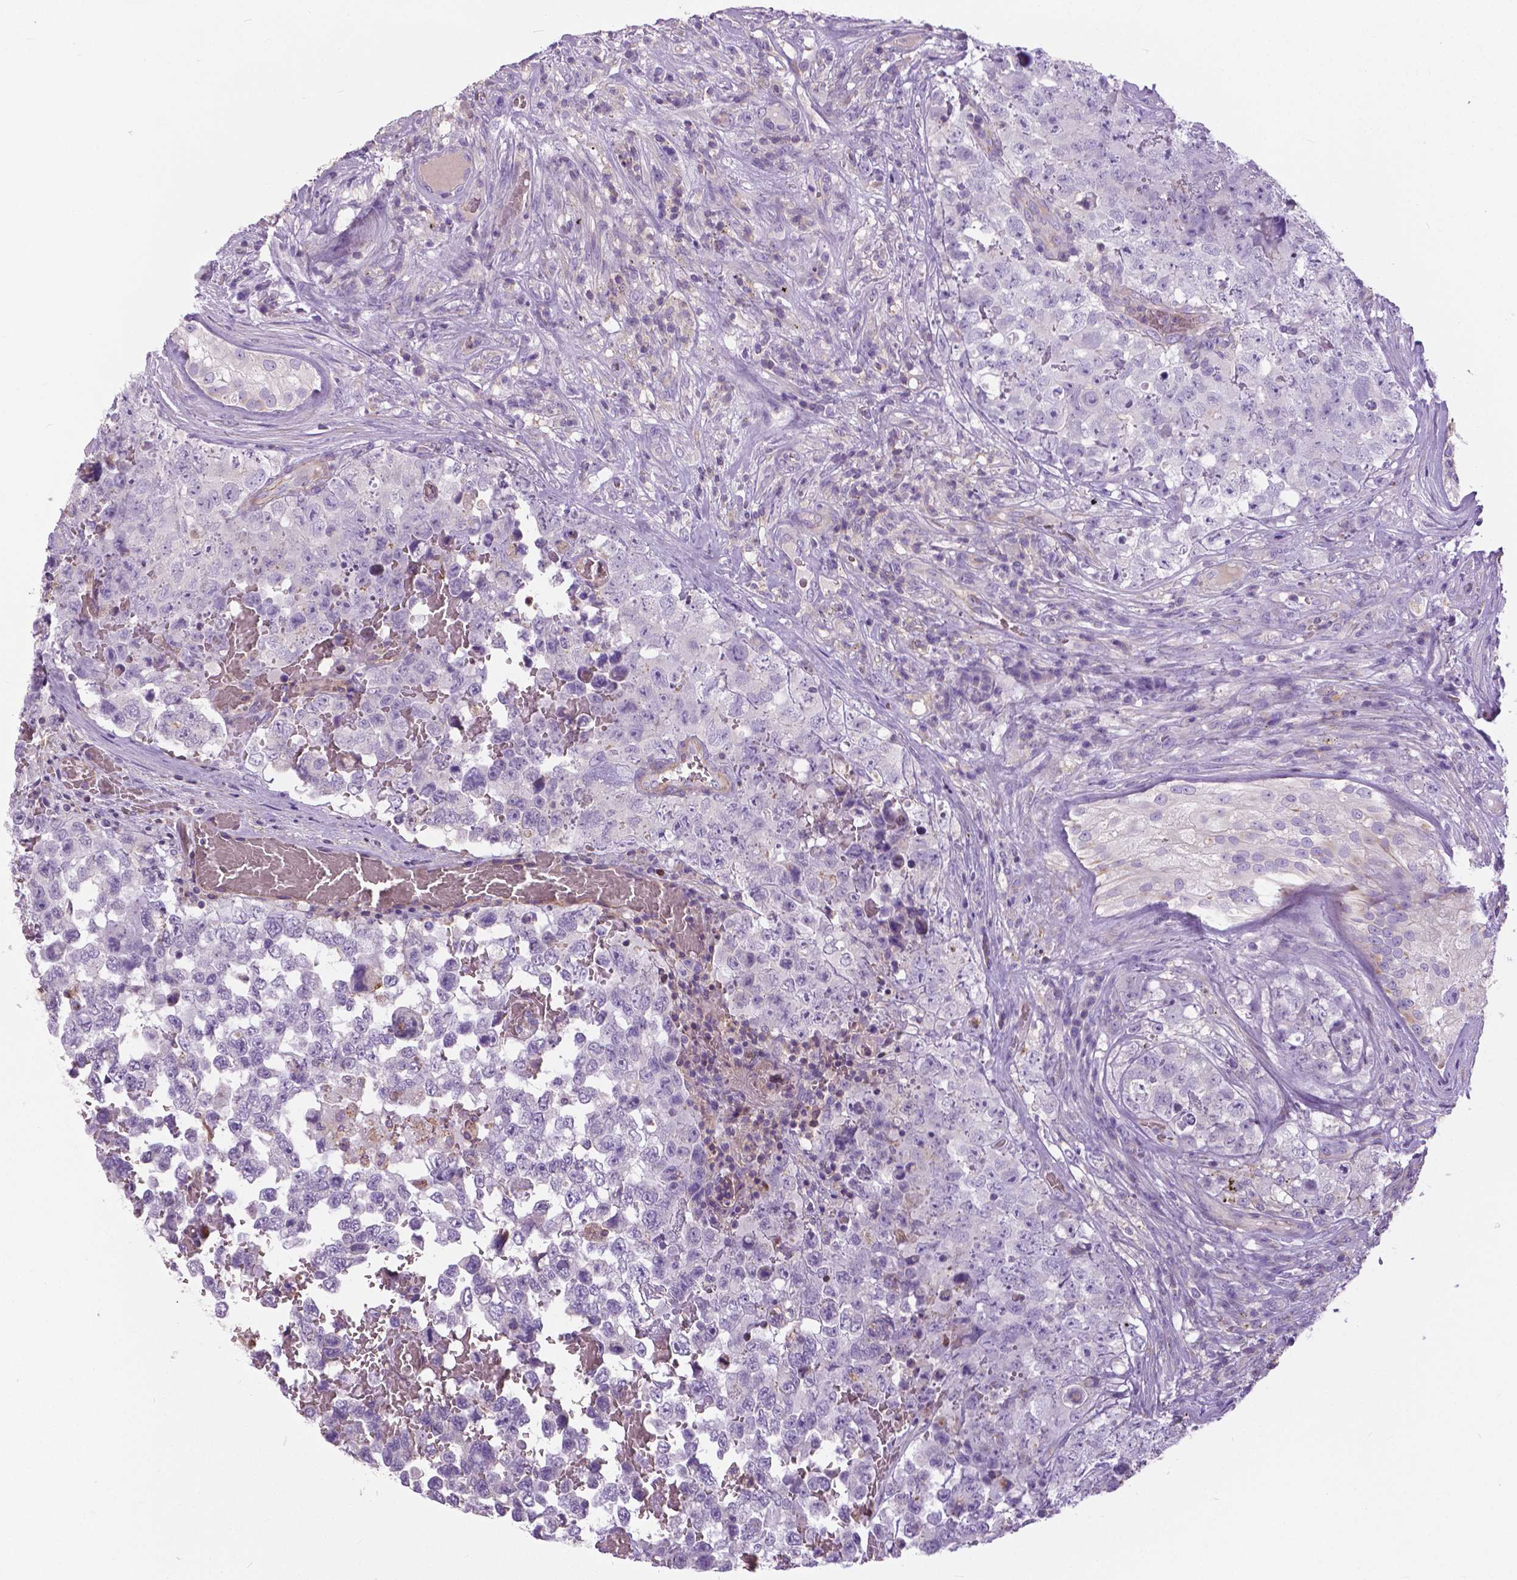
{"staining": {"intensity": "negative", "quantity": "none", "location": "none"}, "tissue": "testis cancer", "cell_type": "Tumor cells", "image_type": "cancer", "snomed": [{"axis": "morphology", "description": "Carcinoma, Embryonal, NOS"}, {"axis": "topography", "description": "Testis"}], "caption": "This micrograph is of embryonal carcinoma (testis) stained with immunohistochemistry (IHC) to label a protein in brown with the nuclei are counter-stained blue. There is no positivity in tumor cells.", "gene": "ANXA13", "patient": {"sex": "male", "age": 18}}